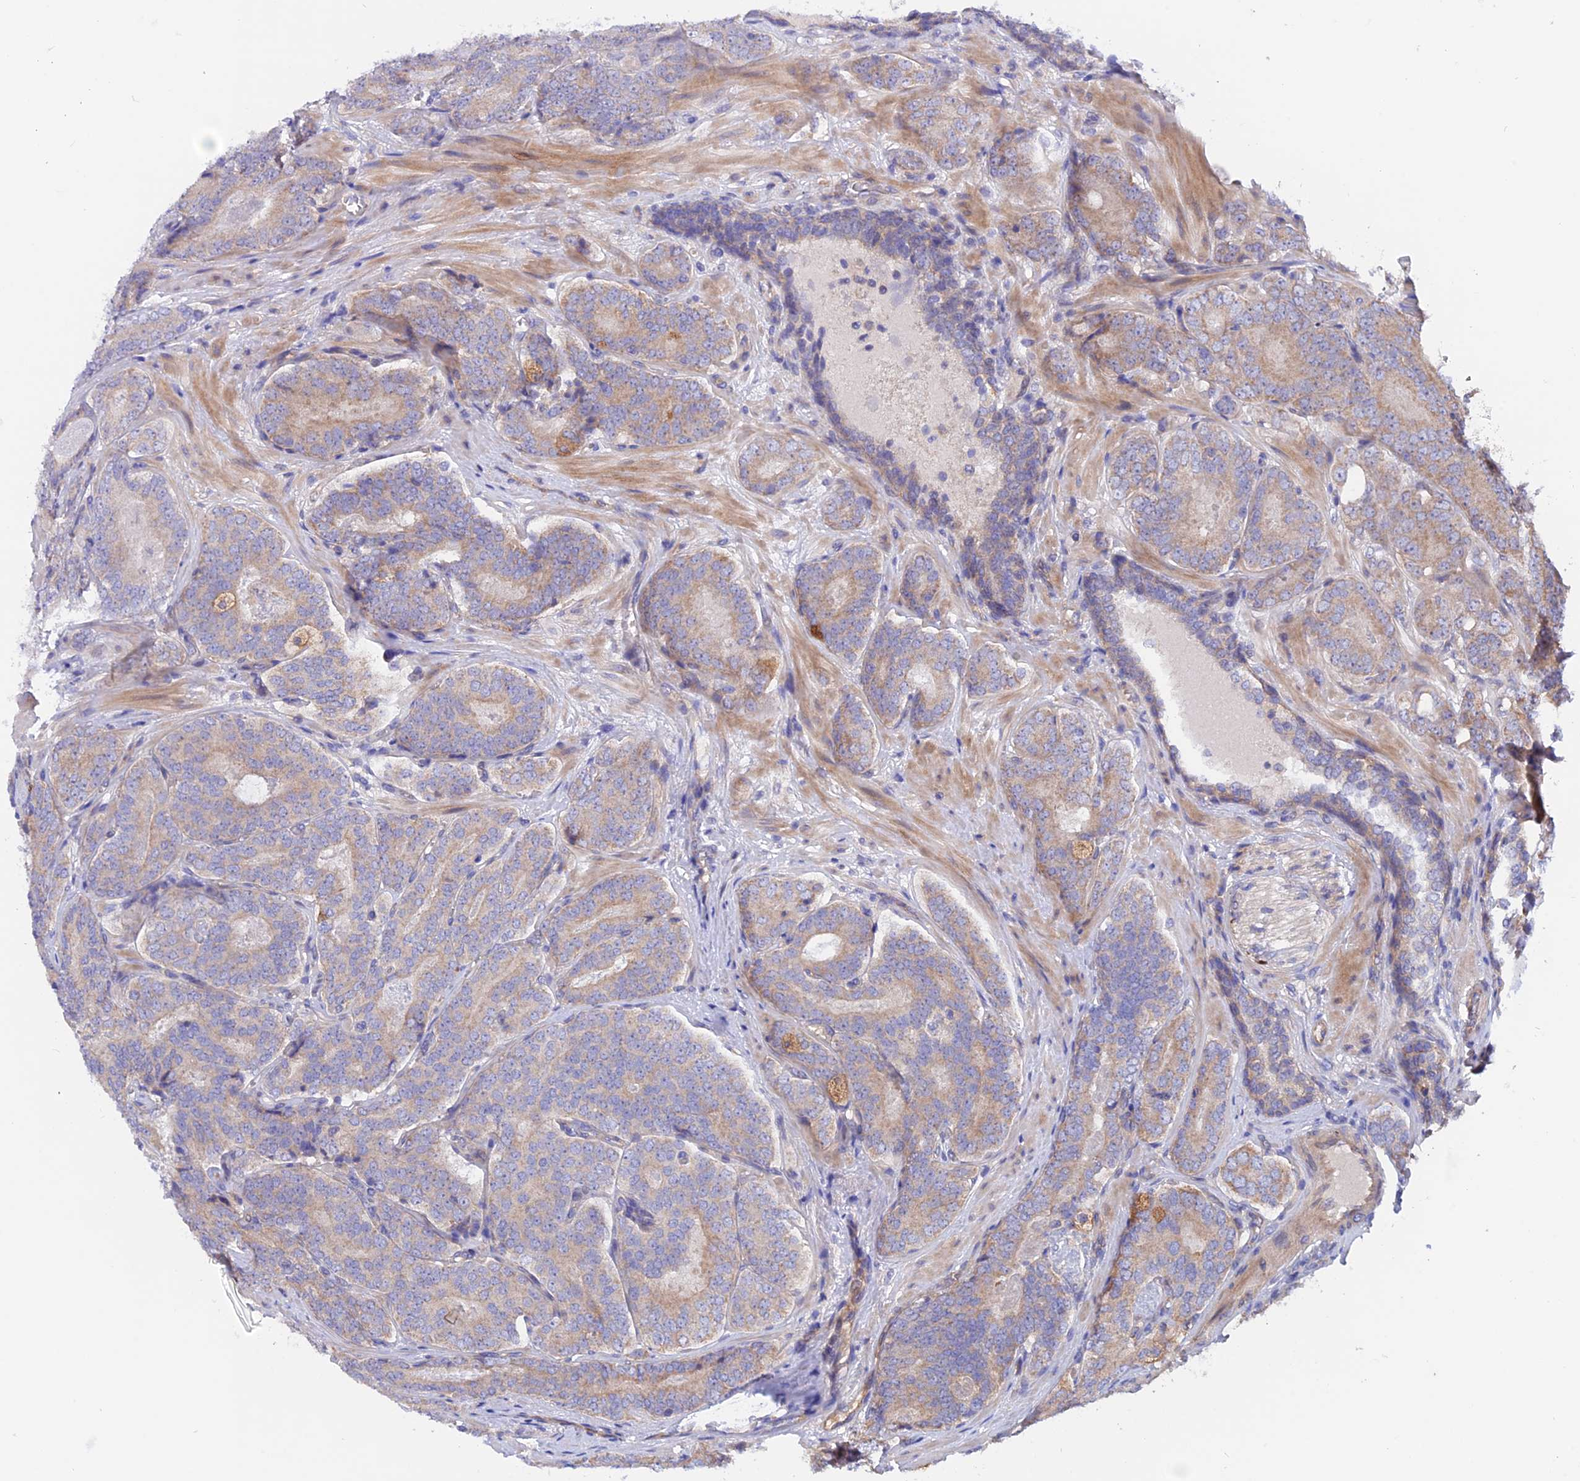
{"staining": {"intensity": "moderate", "quantity": "25%-75%", "location": "cytoplasmic/membranous"}, "tissue": "prostate cancer", "cell_type": "Tumor cells", "image_type": "cancer", "snomed": [{"axis": "morphology", "description": "Adenocarcinoma, High grade"}, {"axis": "topography", "description": "Prostate"}], "caption": "Moderate cytoplasmic/membranous expression for a protein is appreciated in approximately 25%-75% of tumor cells of prostate cancer using immunohistochemistry.", "gene": "HYCC1", "patient": {"sex": "male", "age": 63}}